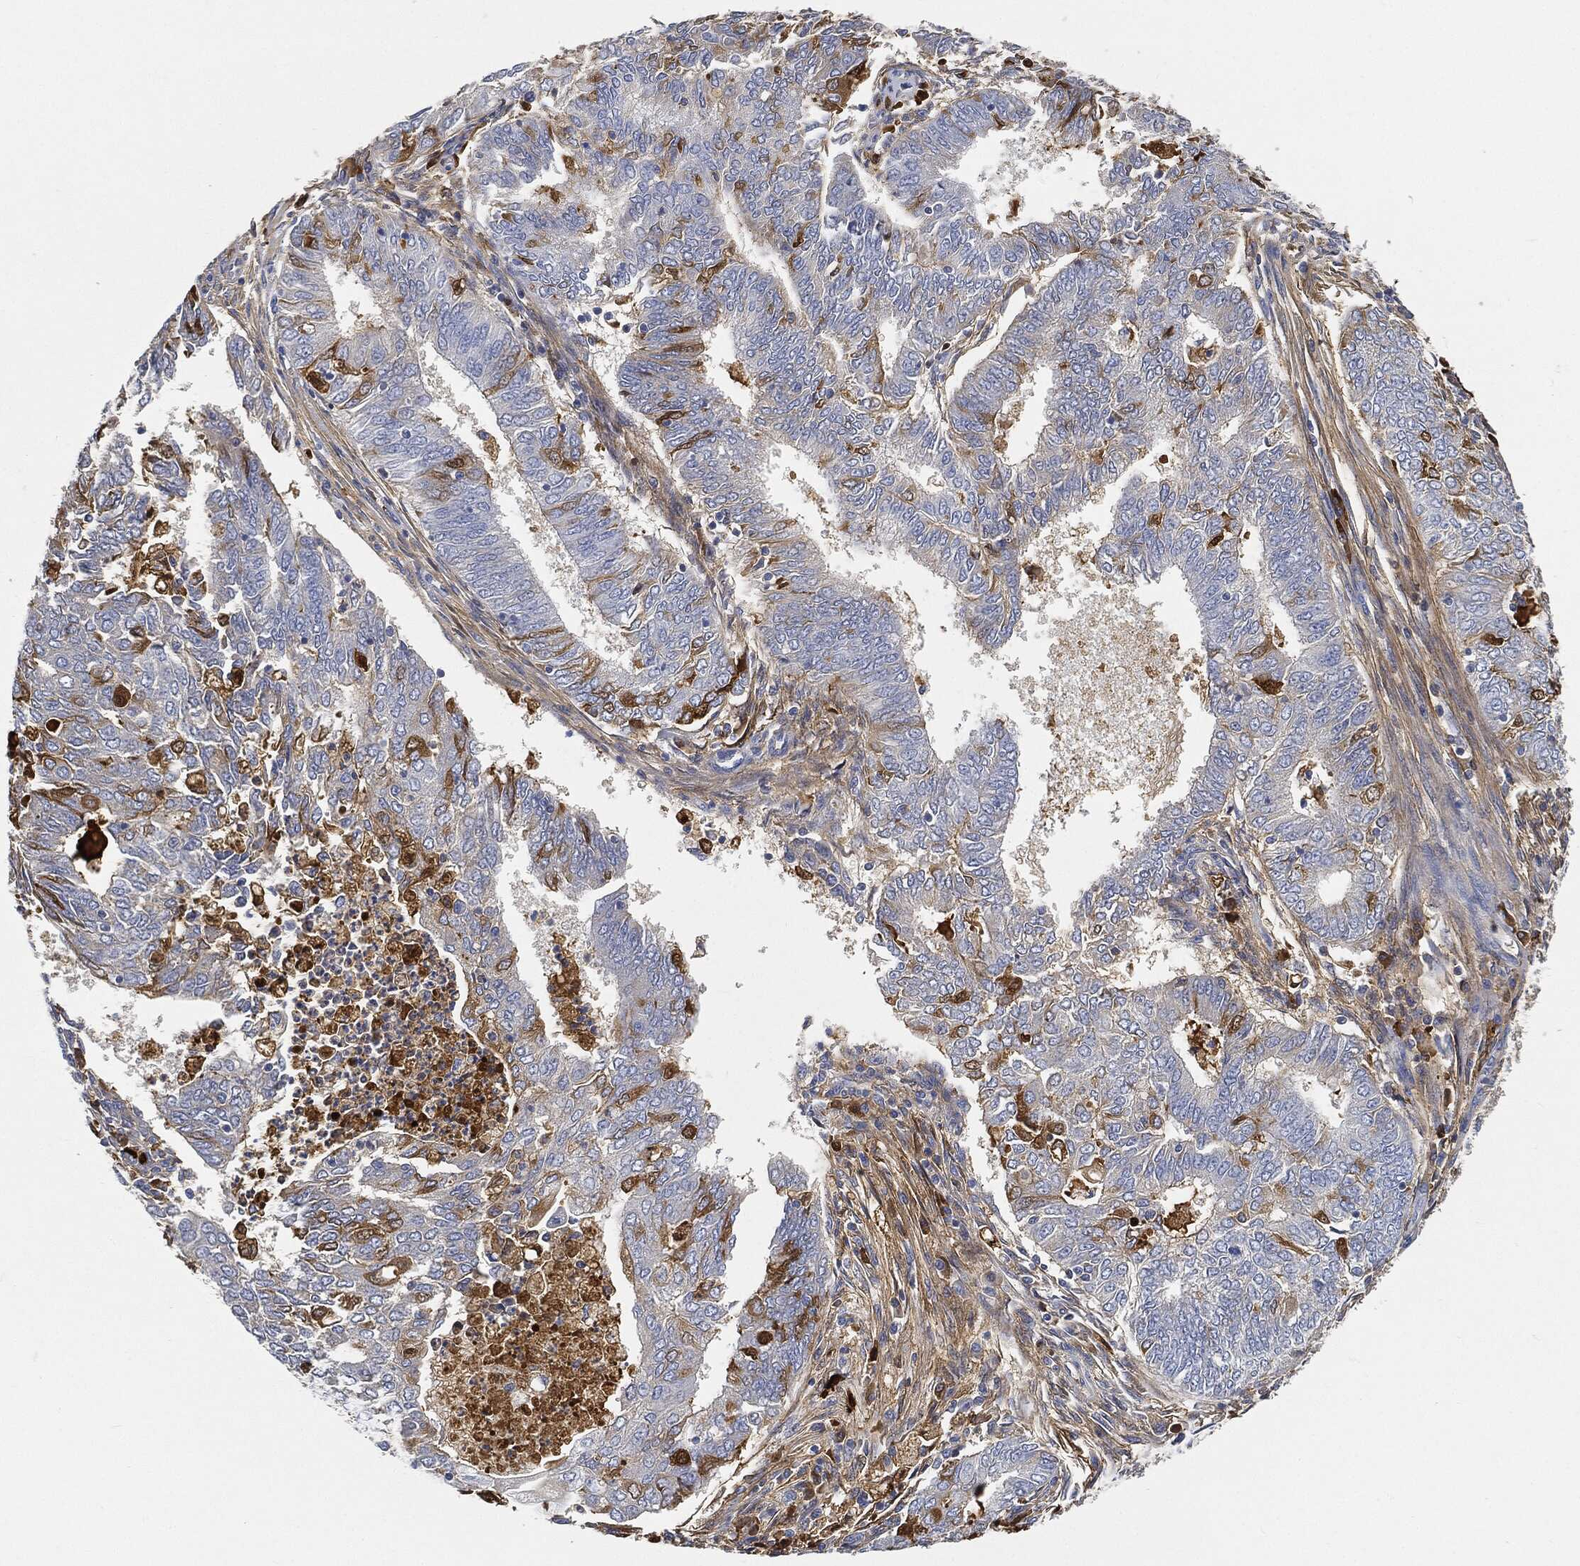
{"staining": {"intensity": "moderate", "quantity": "<25%", "location": "cytoplasmic/membranous"}, "tissue": "endometrial cancer", "cell_type": "Tumor cells", "image_type": "cancer", "snomed": [{"axis": "morphology", "description": "Adenocarcinoma, NOS"}, {"axis": "topography", "description": "Endometrium"}], "caption": "Adenocarcinoma (endometrial) stained with DAB IHC exhibits low levels of moderate cytoplasmic/membranous staining in about <25% of tumor cells.", "gene": "IGLV6-57", "patient": {"sex": "female", "age": 62}}